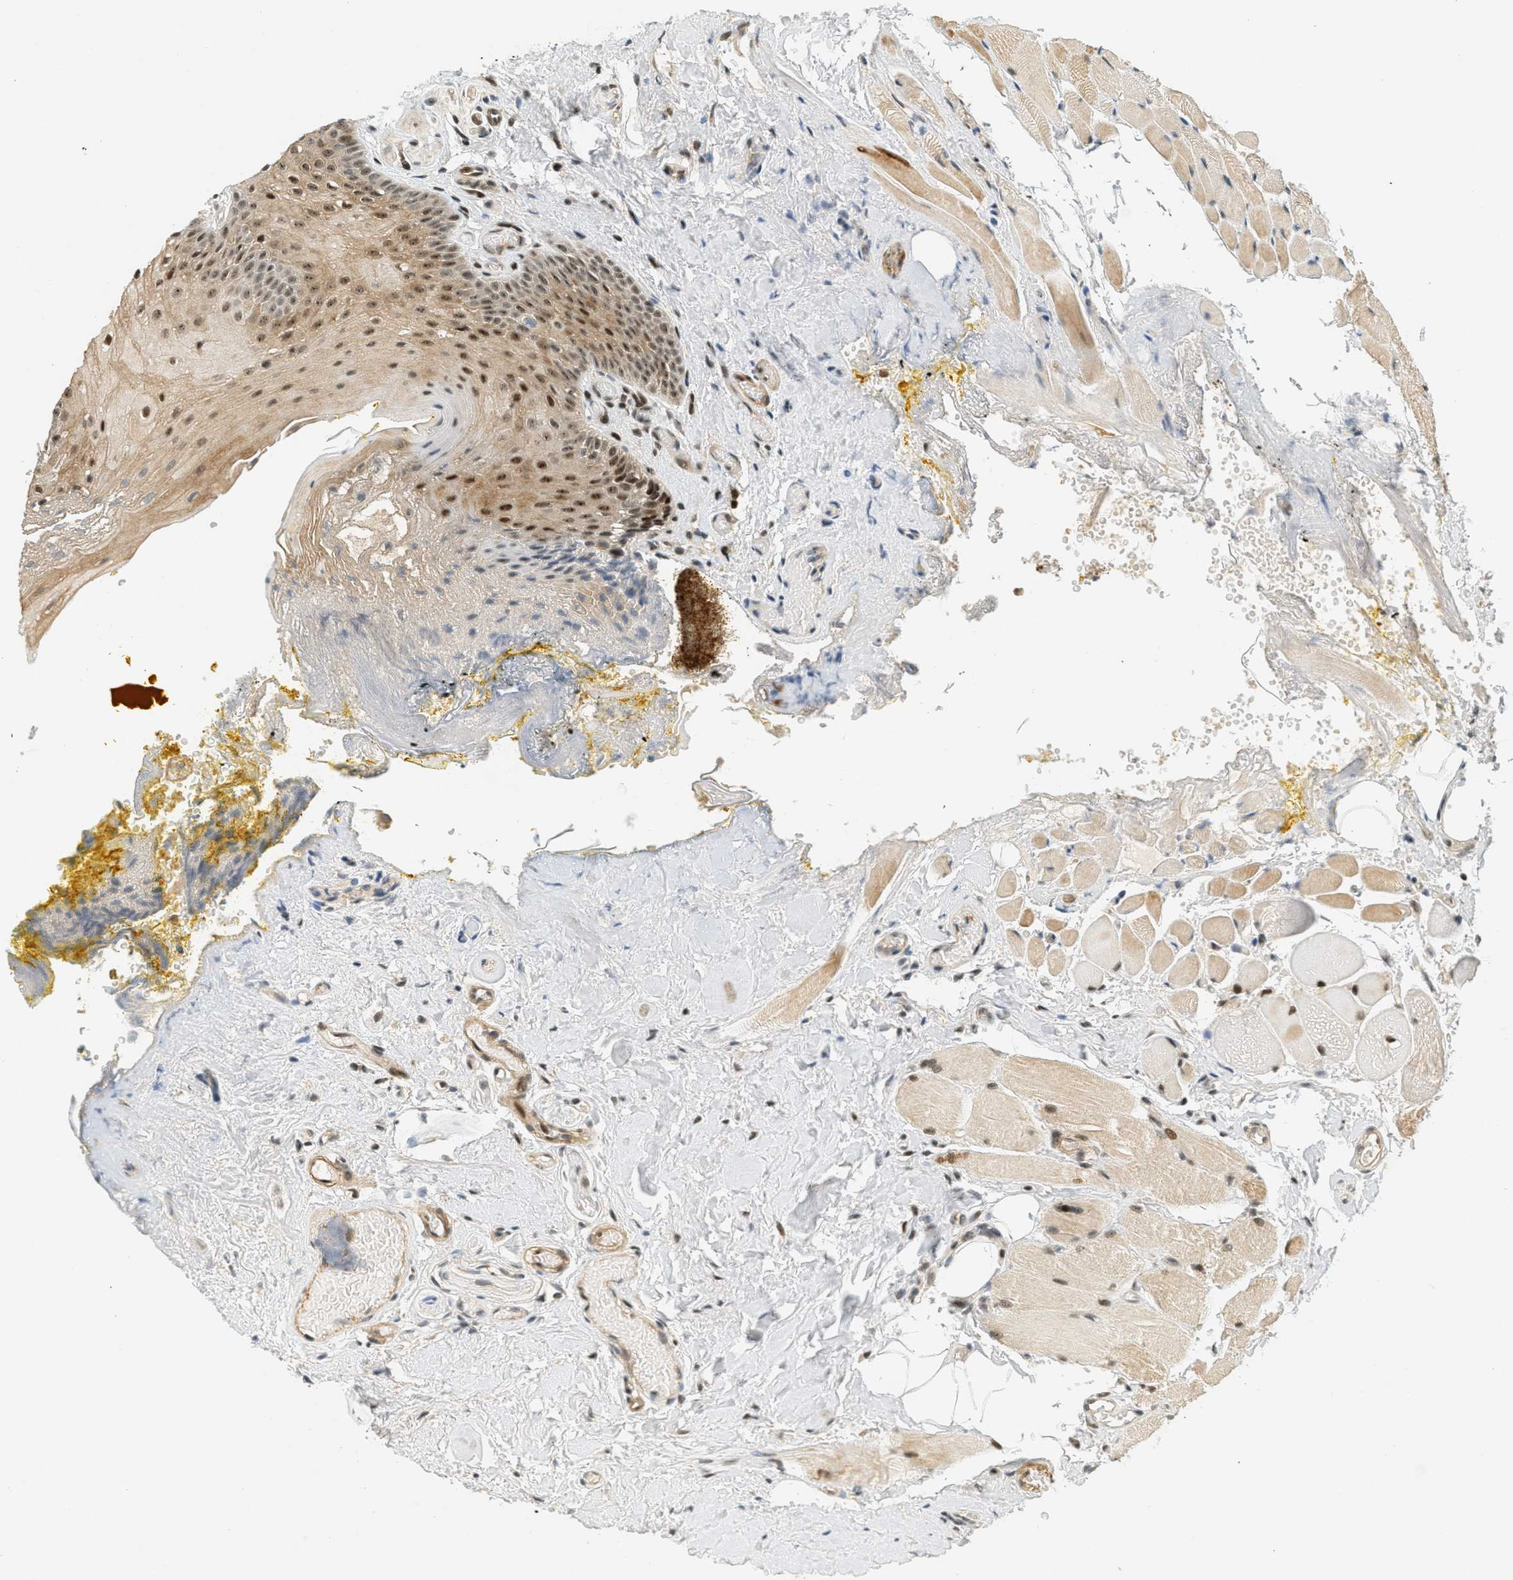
{"staining": {"intensity": "moderate", "quantity": "25%-75%", "location": "cytoplasmic/membranous,nuclear"}, "tissue": "oral mucosa", "cell_type": "Squamous epithelial cells", "image_type": "normal", "snomed": [{"axis": "morphology", "description": "Normal tissue, NOS"}, {"axis": "topography", "description": "Oral tissue"}], "caption": "DAB (3,3'-diaminobenzidine) immunohistochemical staining of unremarkable human oral mucosa demonstrates moderate cytoplasmic/membranous,nuclear protein staining in approximately 25%-75% of squamous epithelial cells.", "gene": "FOXM1", "patient": {"sex": "male", "age": 54}}